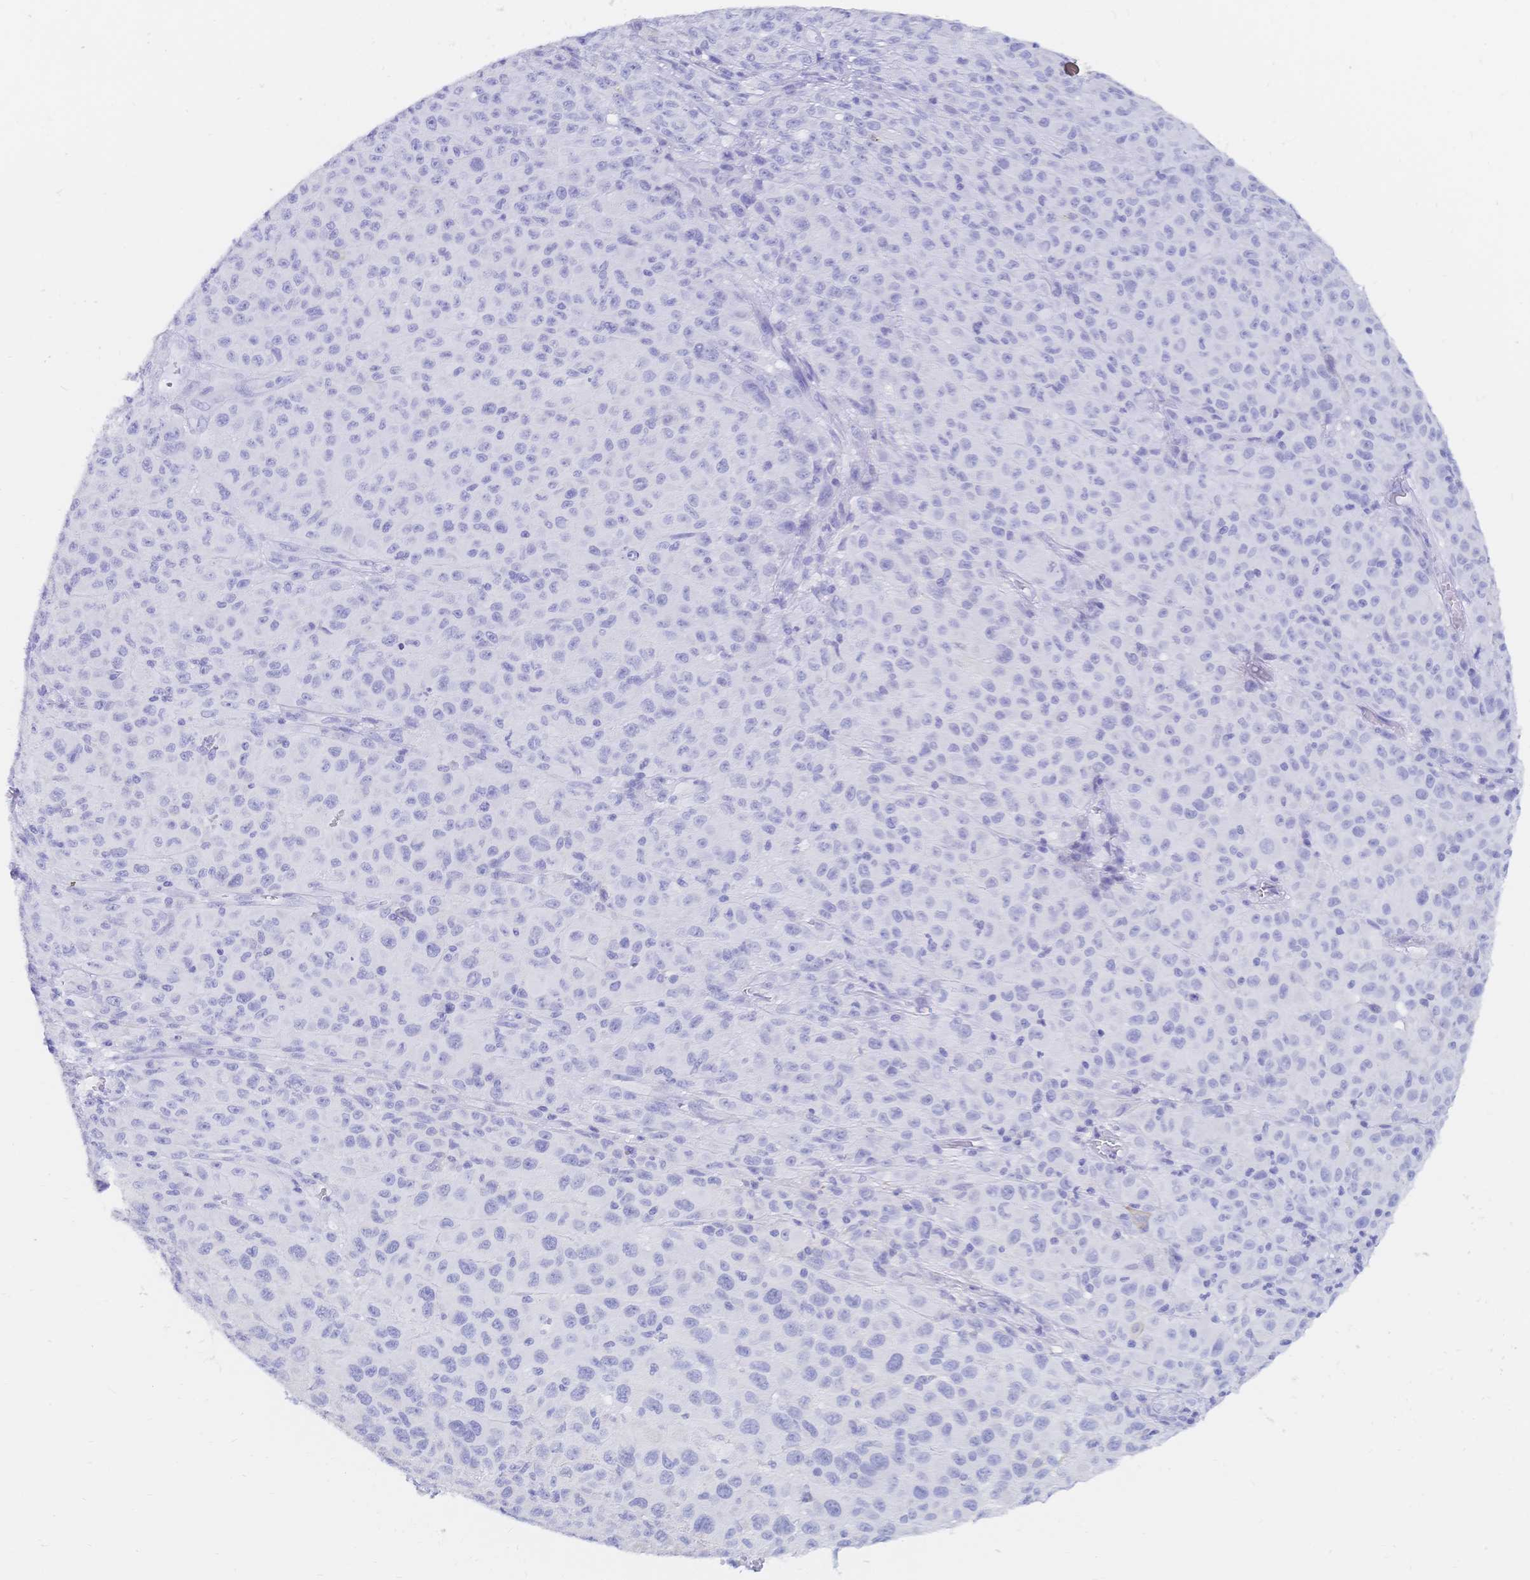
{"staining": {"intensity": "negative", "quantity": "none", "location": "none"}, "tissue": "melanoma", "cell_type": "Tumor cells", "image_type": "cancer", "snomed": [{"axis": "morphology", "description": "Malignant melanoma, NOS"}, {"axis": "topography", "description": "Skin"}], "caption": "Tumor cells are negative for brown protein staining in melanoma. (IHC, brightfield microscopy, high magnification).", "gene": "MEP1B", "patient": {"sex": "male", "age": 73}}